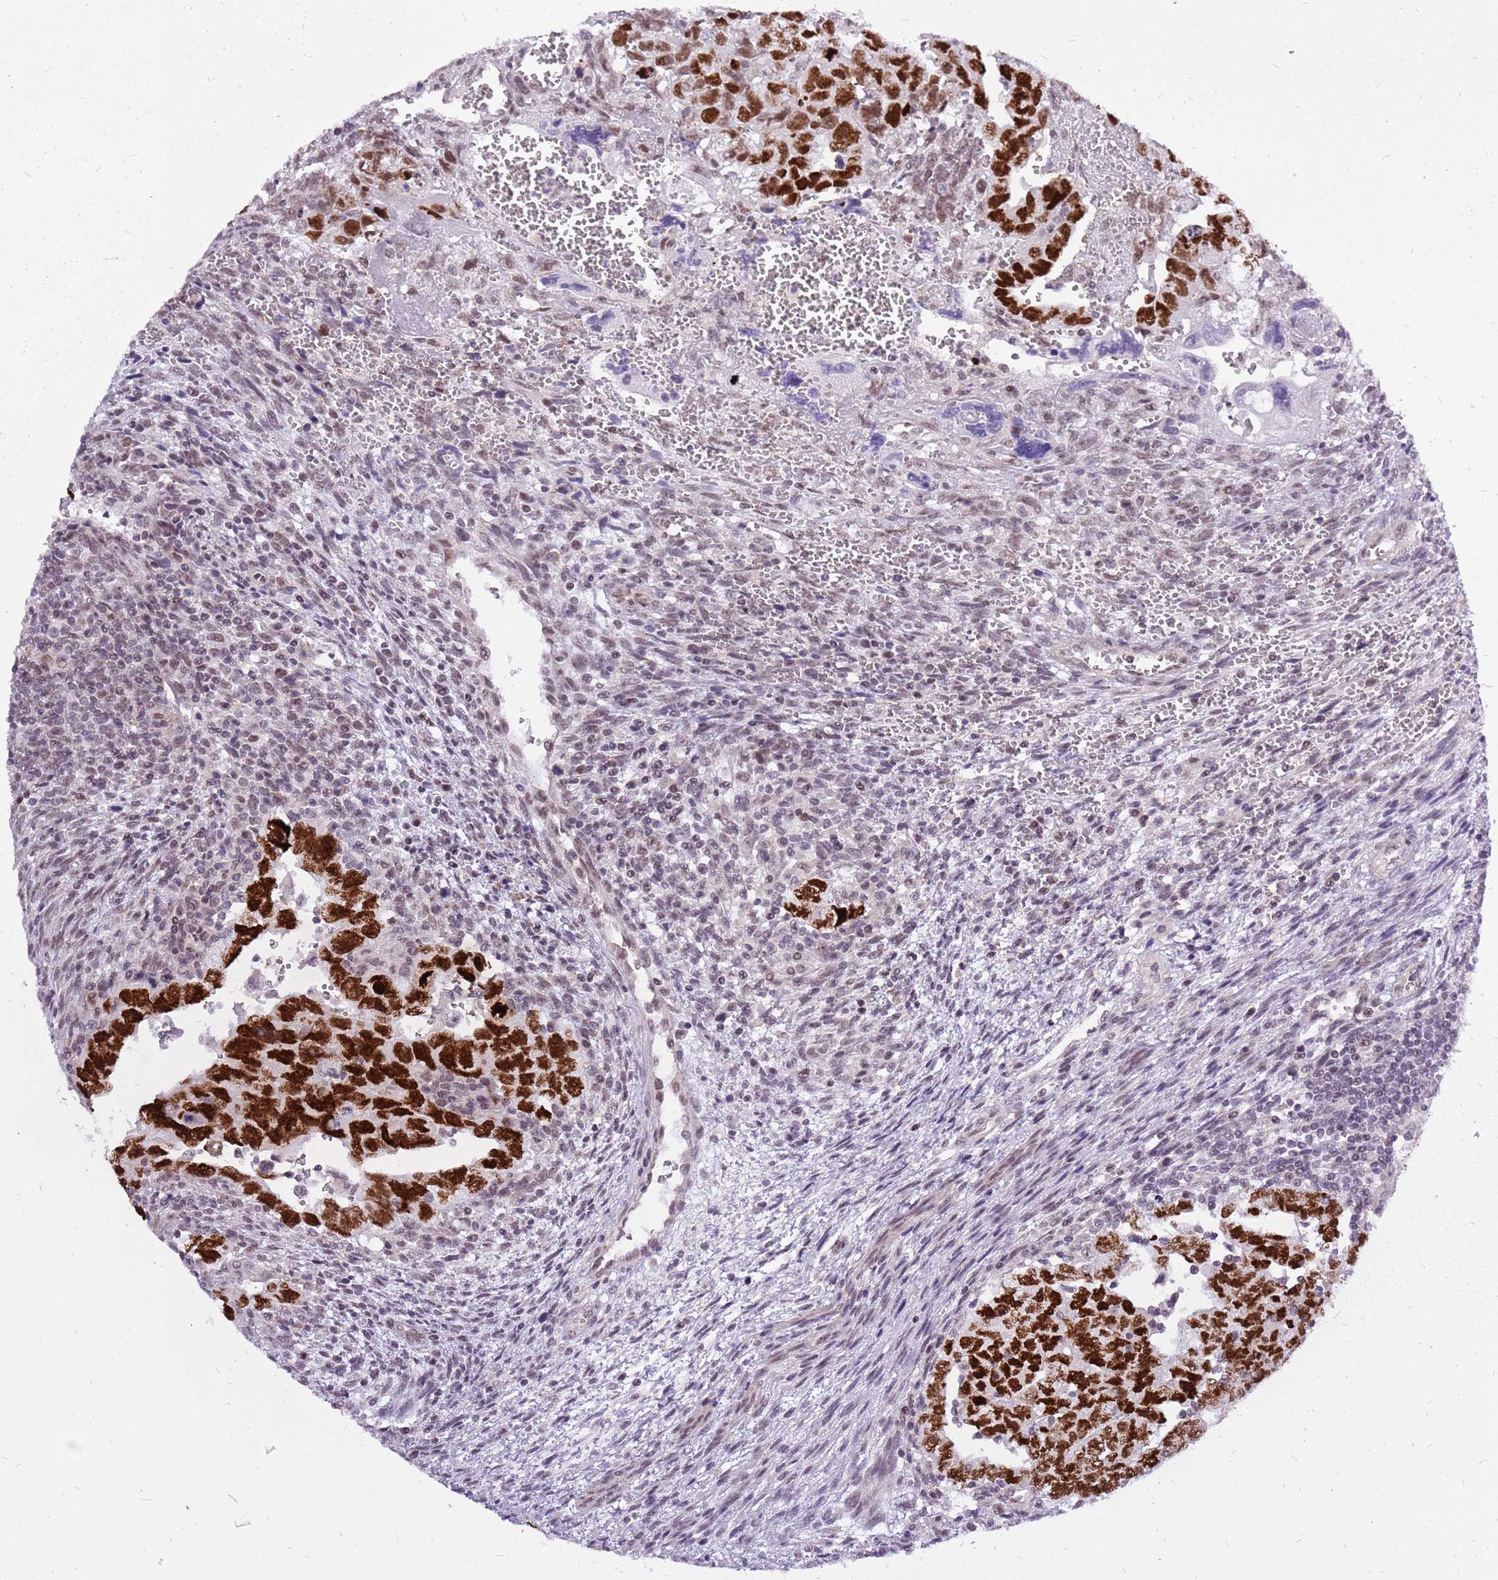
{"staining": {"intensity": "strong", "quantity": ">75%", "location": "nuclear"}, "tissue": "testis cancer", "cell_type": "Tumor cells", "image_type": "cancer", "snomed": [{"axis": "morphology", "description": "Carcinoma, Embryonal, NOS"}, {"axis": "topography", "description": "Testis"}], "caption": "Immunohistochemical staining of testis cancer demonstrates high levels of strong nuclear protein positivity in about >75% of tumor cells. (IHC, brightfield microscopy, high magnification).", "gene": "CCDC166", "patient": {"sex": "male", "age": 28}}